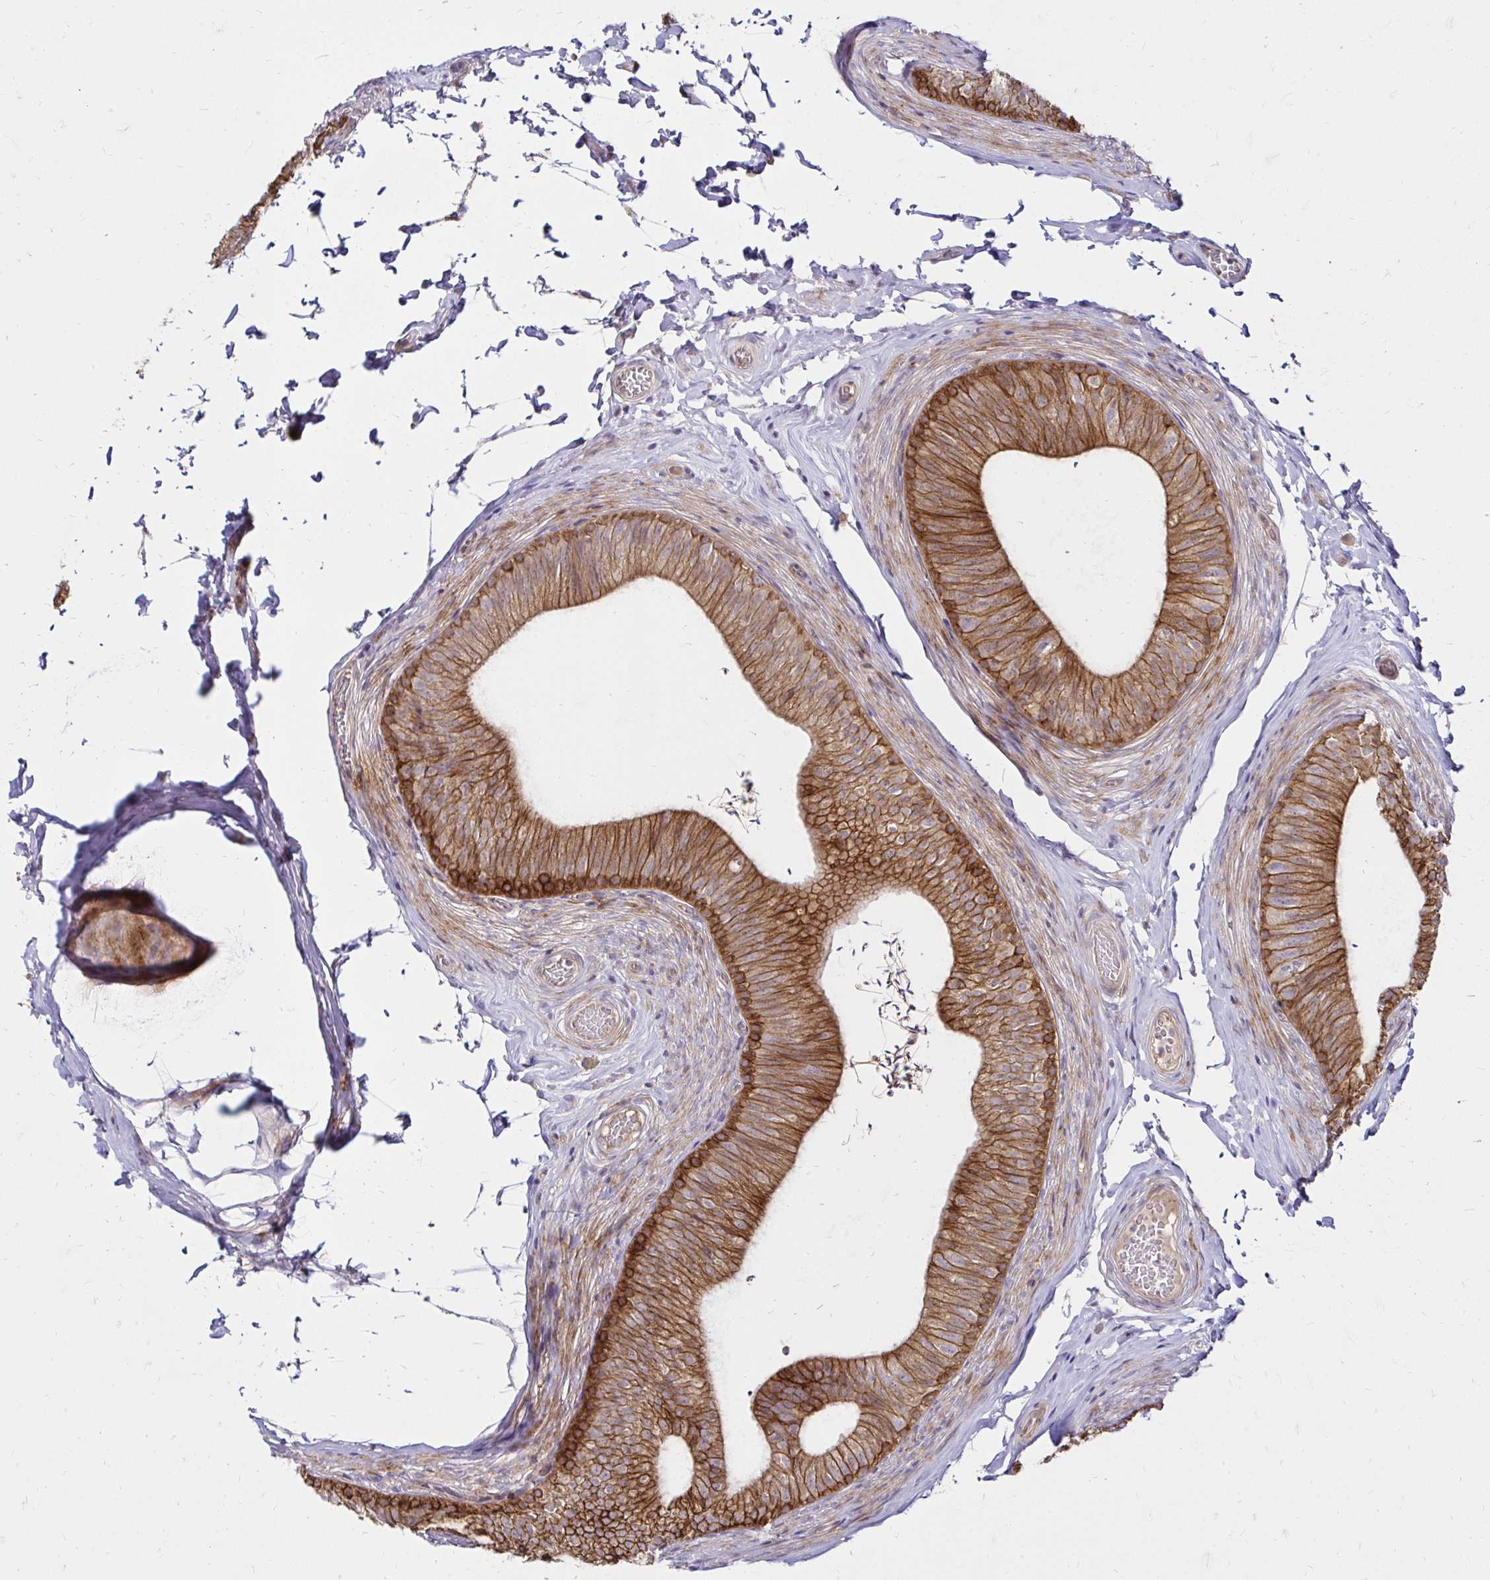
{"staining": {"intensity": "strong", "quantity": ">75%", "location": "cytoplasmic/membranous"}, "tissue": "epididymis", "cell_type": "Glandular cells", "image_type": "normal", "snomed": [{"axis": "morphology", "description": "Normal tissue, NOS"}, {"axis": "topography", "description": "Epididymis, spermatic cord, NOS"}, {"axis": "topography", "description": "Epididymis"}, {"axis": "topography", "description": "Peripheral nerve tissue"}], "caption": "Benign epididymis displays strong cytoplasmic/membranous positivity in approximately >75% of glandular cells, visualized by immunohistochemistry.", "gene": "ITGA2", "patient": {"sex": "male", "age": 29}}